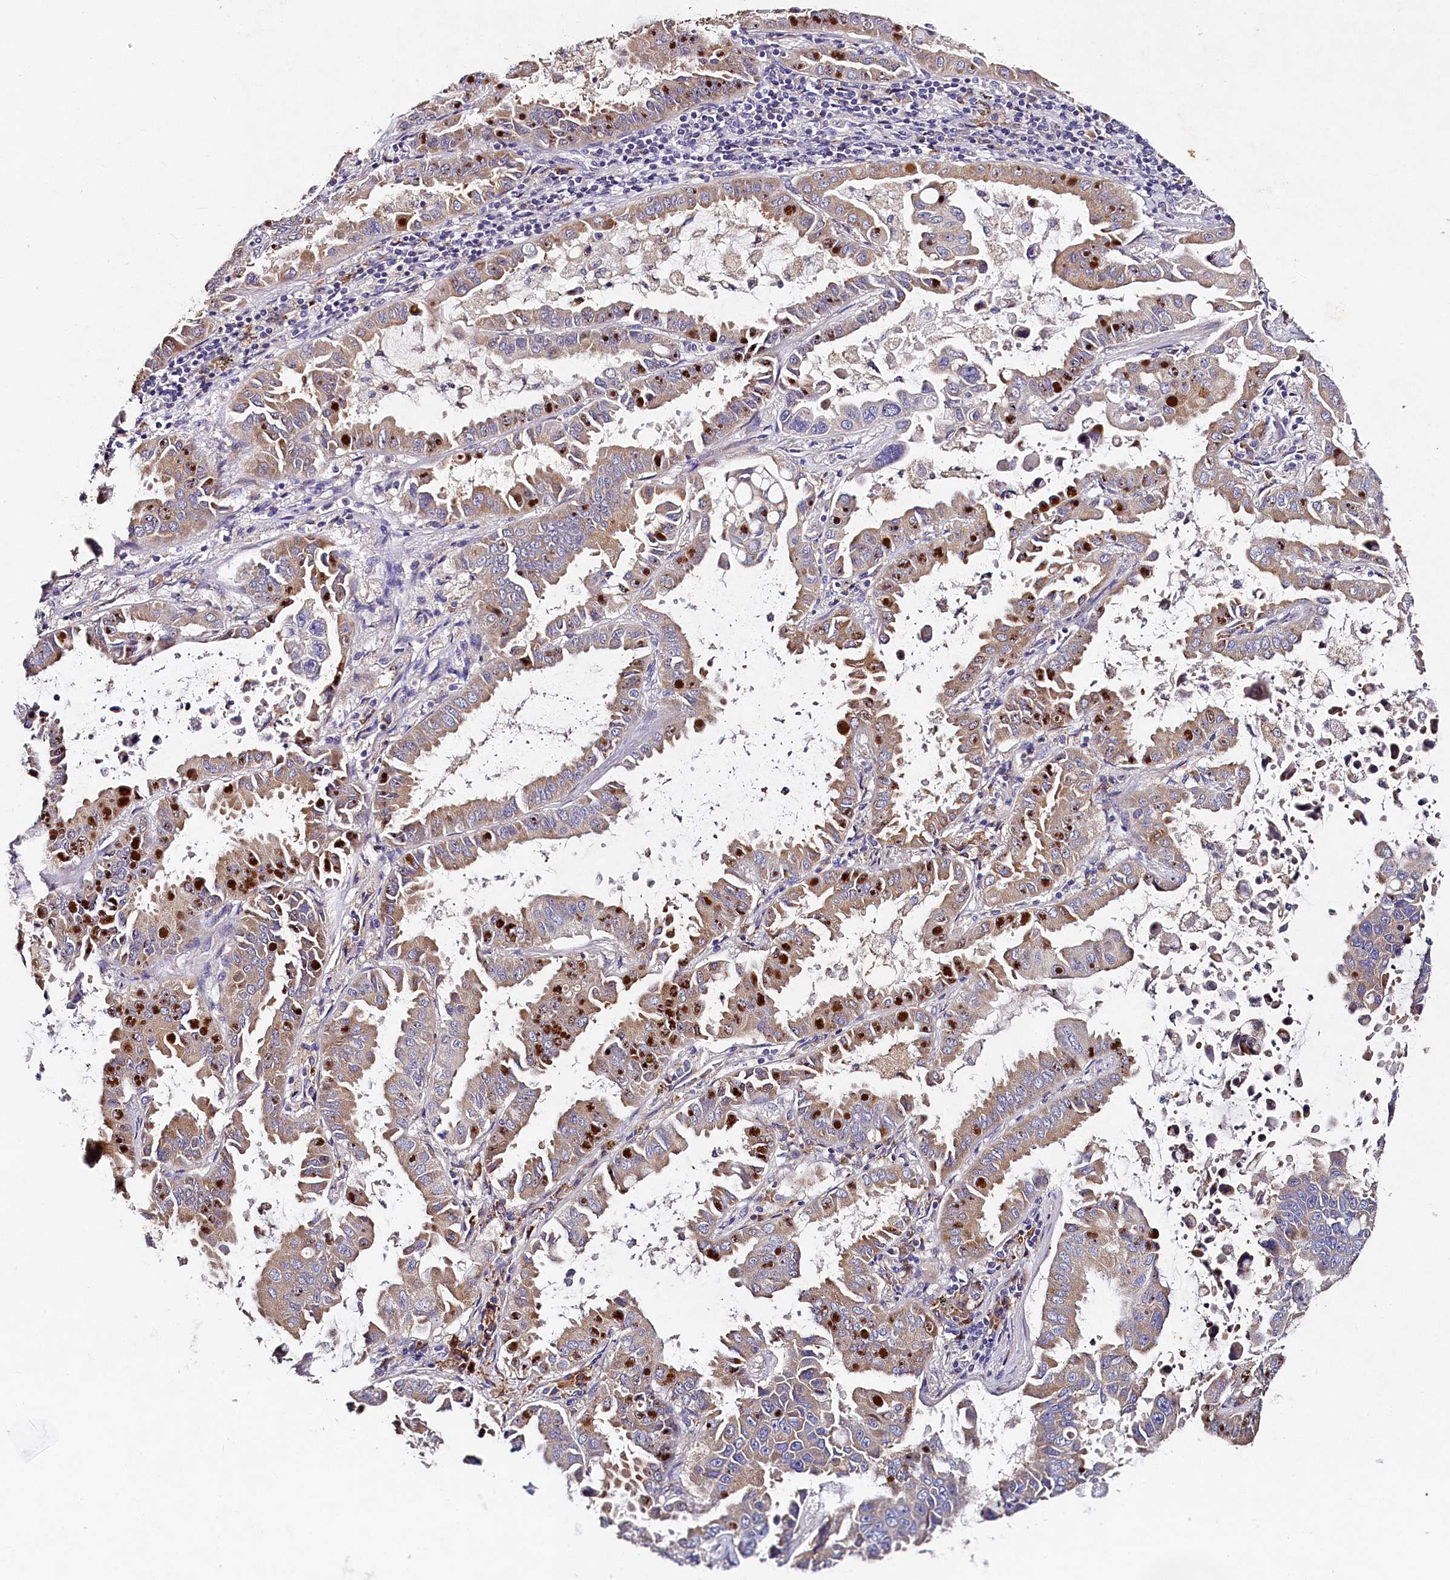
{"staining": {"intensity": "weak", "quantity": ">75%", "location": "cytoplasmic/membranous"}, "tissue": "lung cancer", "cell_type": "Tumor cells", "image_type": "cancer", "snomed": [{"axis": "morphology", "description": "Adenocarcinoma, NOS"}, {"axis": "topography", "description": "Lung"}], "caption": "Immunohistochemistry (IHC) photomicrograph of human lung adenocarcinoma stained for a protein (brown), which displays low levels of weak cytoplasmic/membranous staining in approximately >75% of tumor cells.", "gene": "ST7L", "patient": {"sex": "male", "age": 64}}